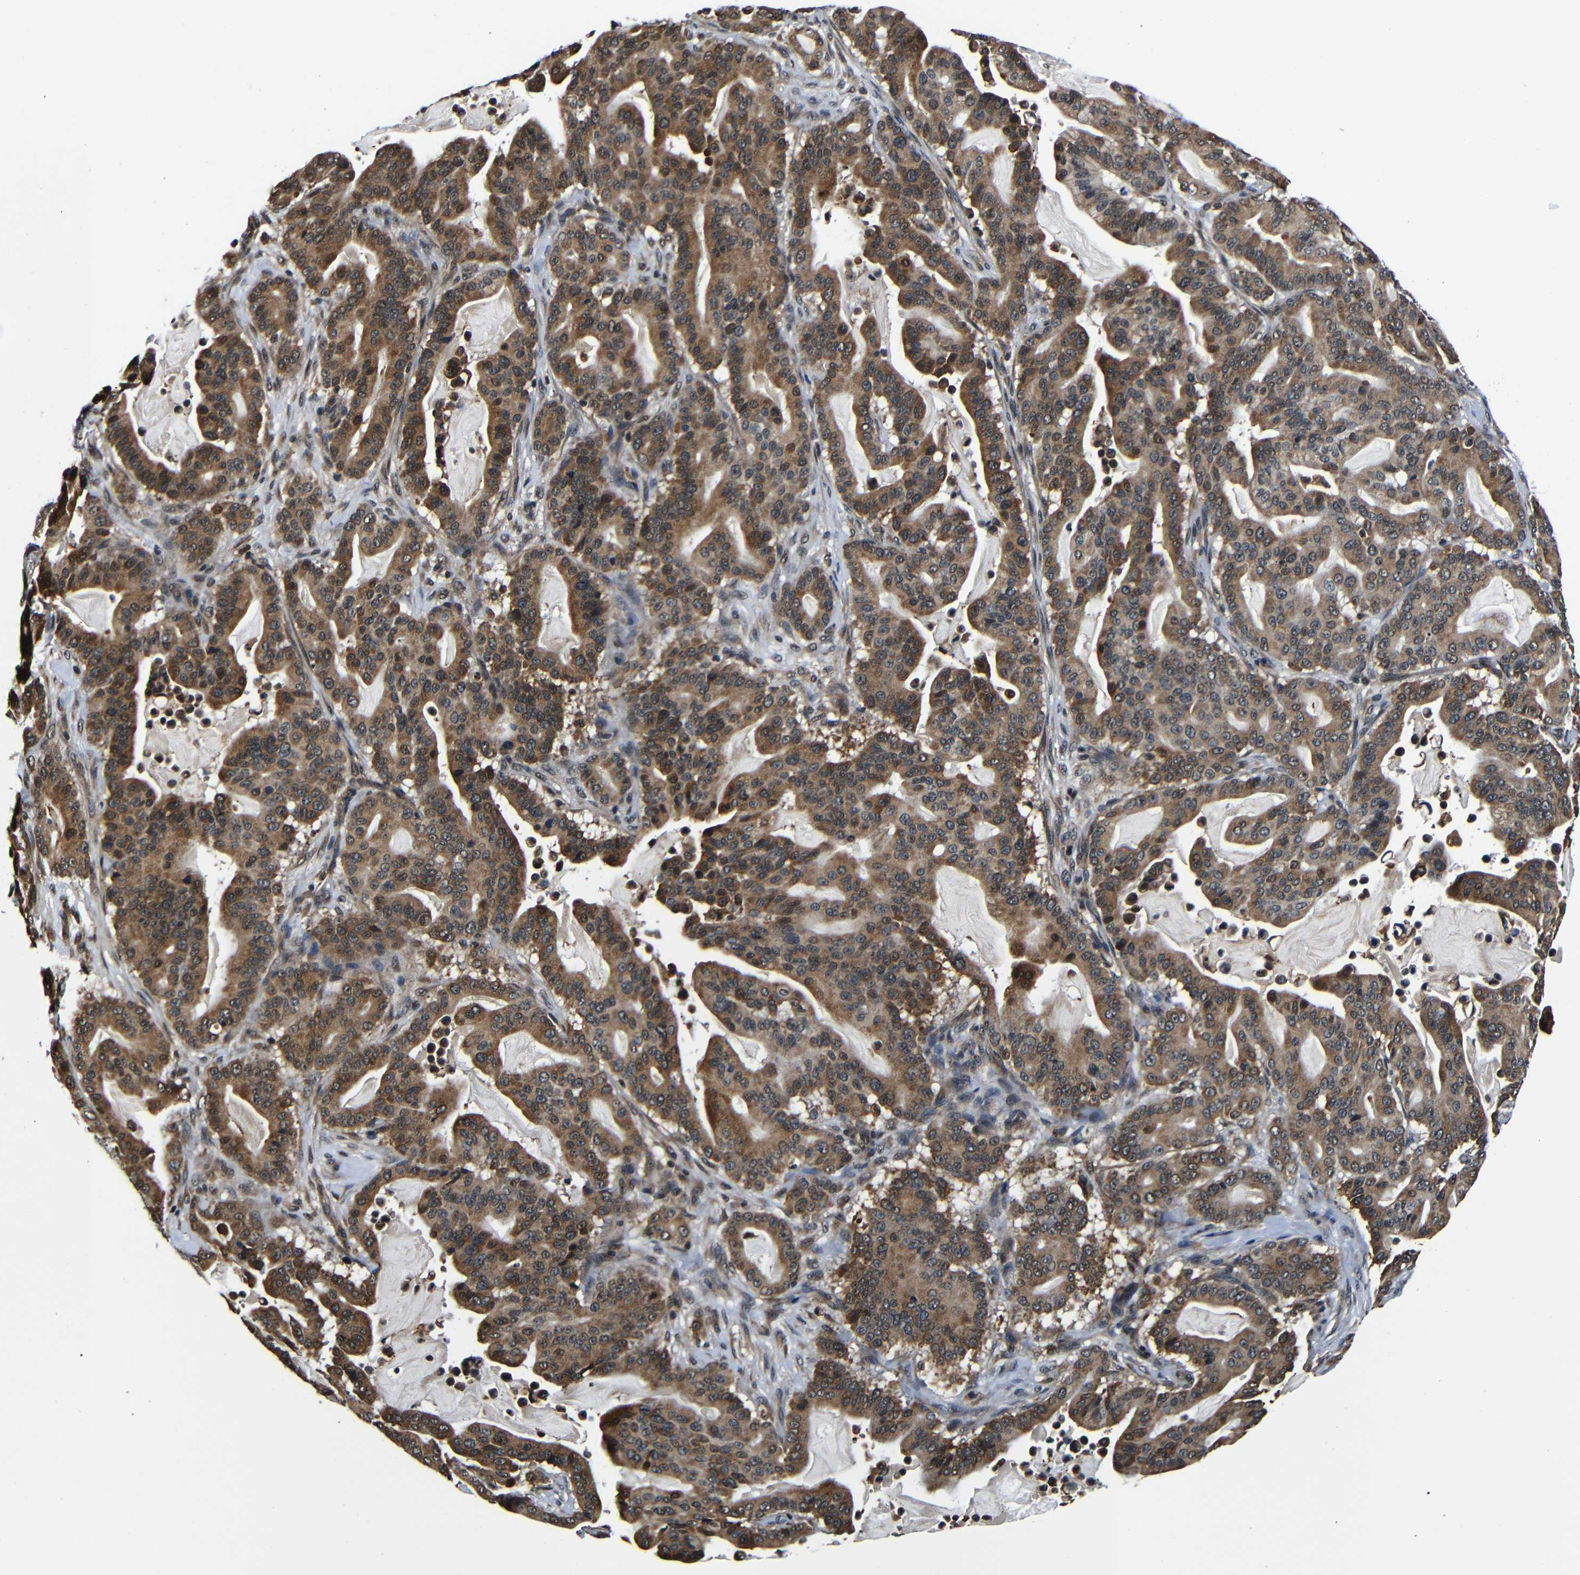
{"staining": {"intensity": "moderate", "quantity": ">75%", "location": "cytoplasmic/membranous"}, "tissue": "pancreatic cancer", "cell_type": "Tumor cells", "image_type": "cancer", "snomed": [{"axis": "morphology", "description": "Adenocarcinoma, NOS"}, {"axis": "topography", "description": "Pancreas"}], "caption": "The histopathology image shows staining of adenocarcinoma (pancreatic), revealing moderate cytoplasmic/membranous protein expression (brown color) within tumor cells.", "gene": "NCBP3", "patient": {"sex": "male", "age": 63}}